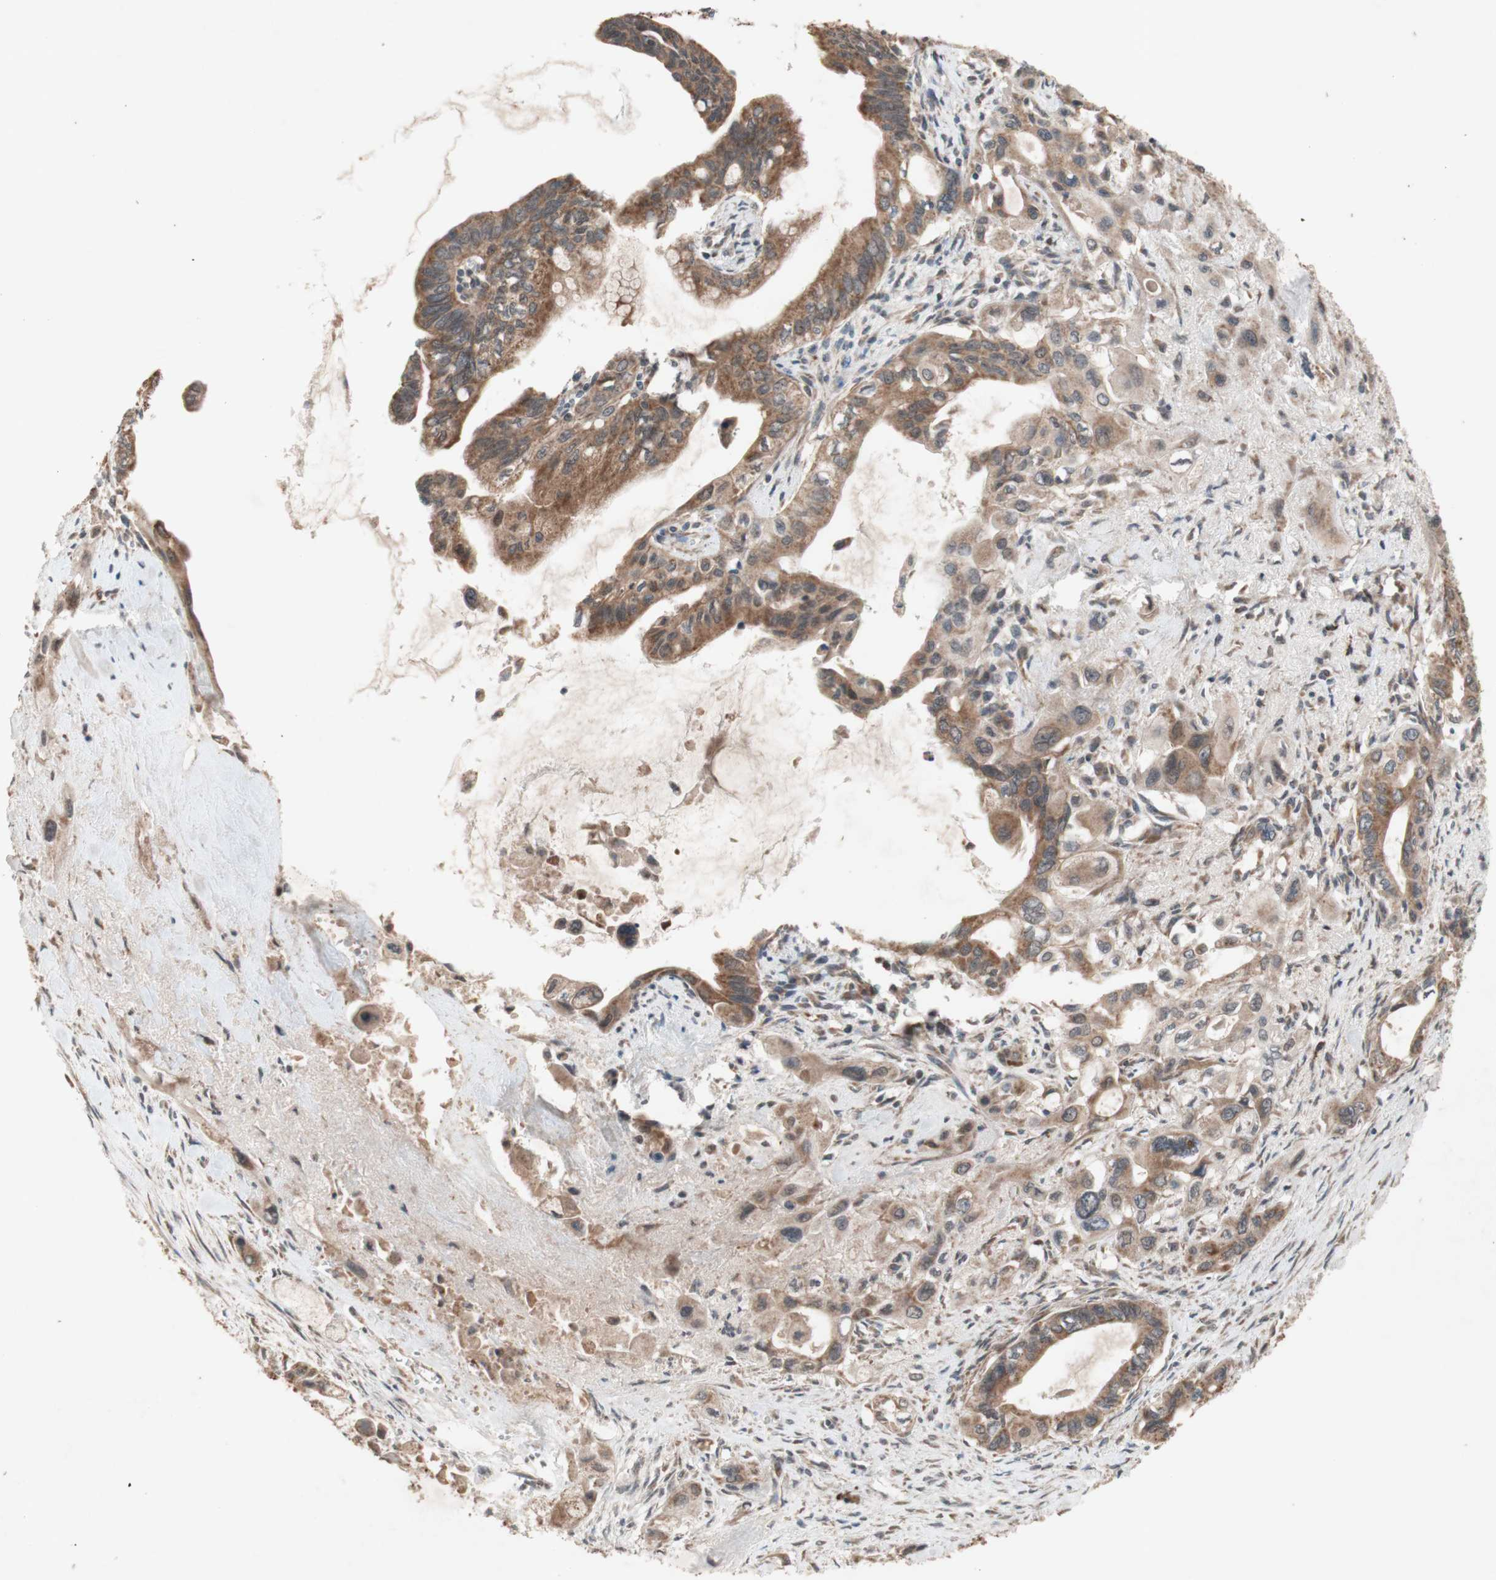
{"staining": {"intensity": "moderate", "quantity": ">75%", "location": "cytoplasmic/membranous"}, "tissue": "pancreatic cancer", "cell_type": "Tumor cells", "image_type": "cancer", "snomed": [{"axis": "morphology", "description": "Adenocarcinoma, NOS"}, {"axis": "topography", "description": "Pancreas"}], "caption": "Immunohistochemistry (IHC) image of neoplastic tissue: pancreatic cancer stained using immunohistochemistry (IHC) shows medium levels of moderate protein expression localized specifically in the cytoplasmic/membranous of tumor cells, appearing as a cytoplasmic/membranous brown color.", "gene": "DDOST", "patient": {"sex": "male", "age": 73}}